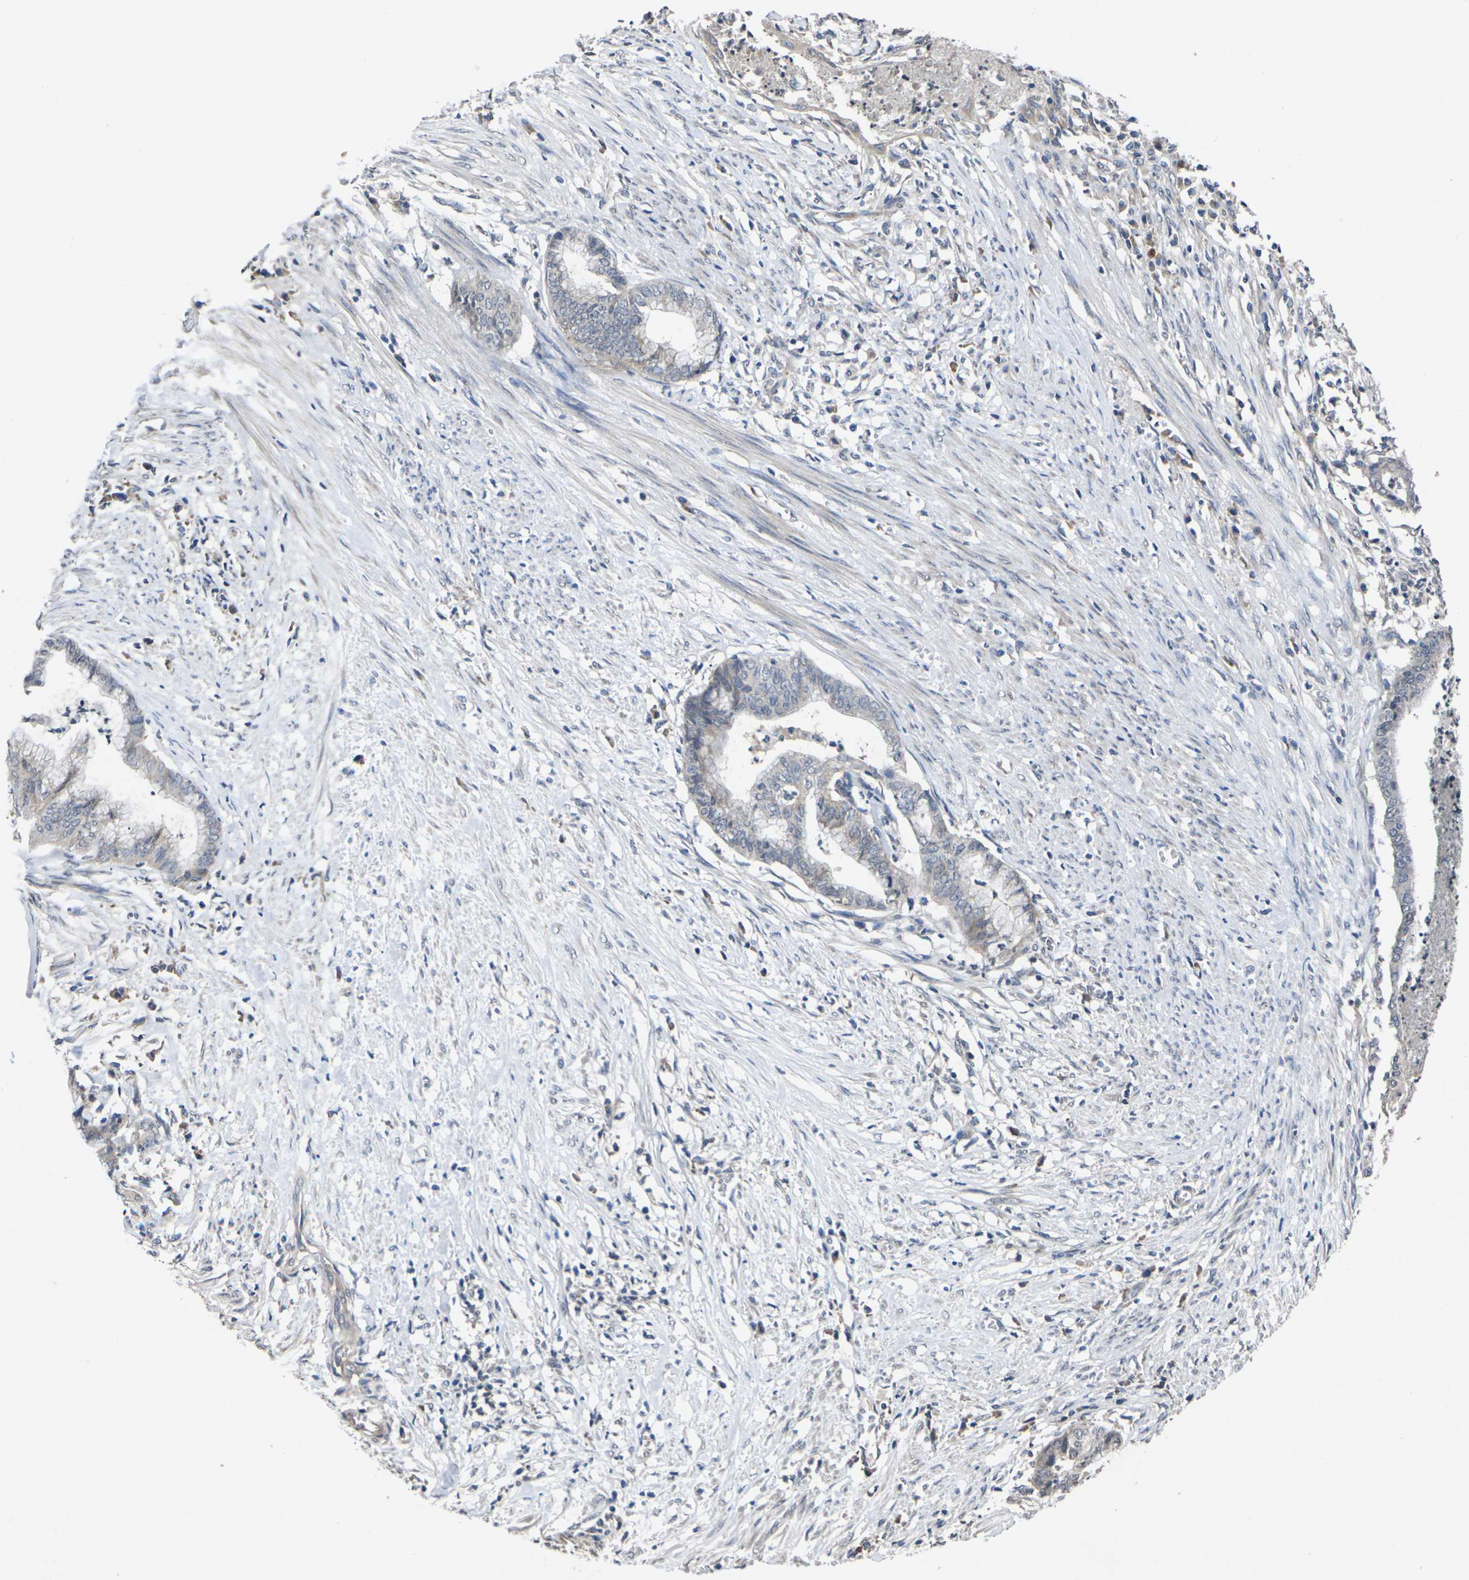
{"staining": {"intensity": "weak", "quantity": "<25%", "location": "cytoplasmic/membranous"}, "tissue": "endometrial cancer", "cell_type": "Tumor cells", "image_type": "cancer", "snomed": [{"axis": "morphology", "description": "Necrosis, NOS"}, {"axis": "morphology", "description": "Adenocarcinoma, NOS"}, {"axis": "topography", "description": "Endometrium"}], "caption": "DAB immunohistochemical staining of adenocarcinoma (endometrial) demonstrates no significant positivity in tumor cells. (DAB immunohistochemistry visualized using brightfield microscopy, high magnification).", "gene": "SLC2A2", "patient": {"sex": "female", "age": 79}}